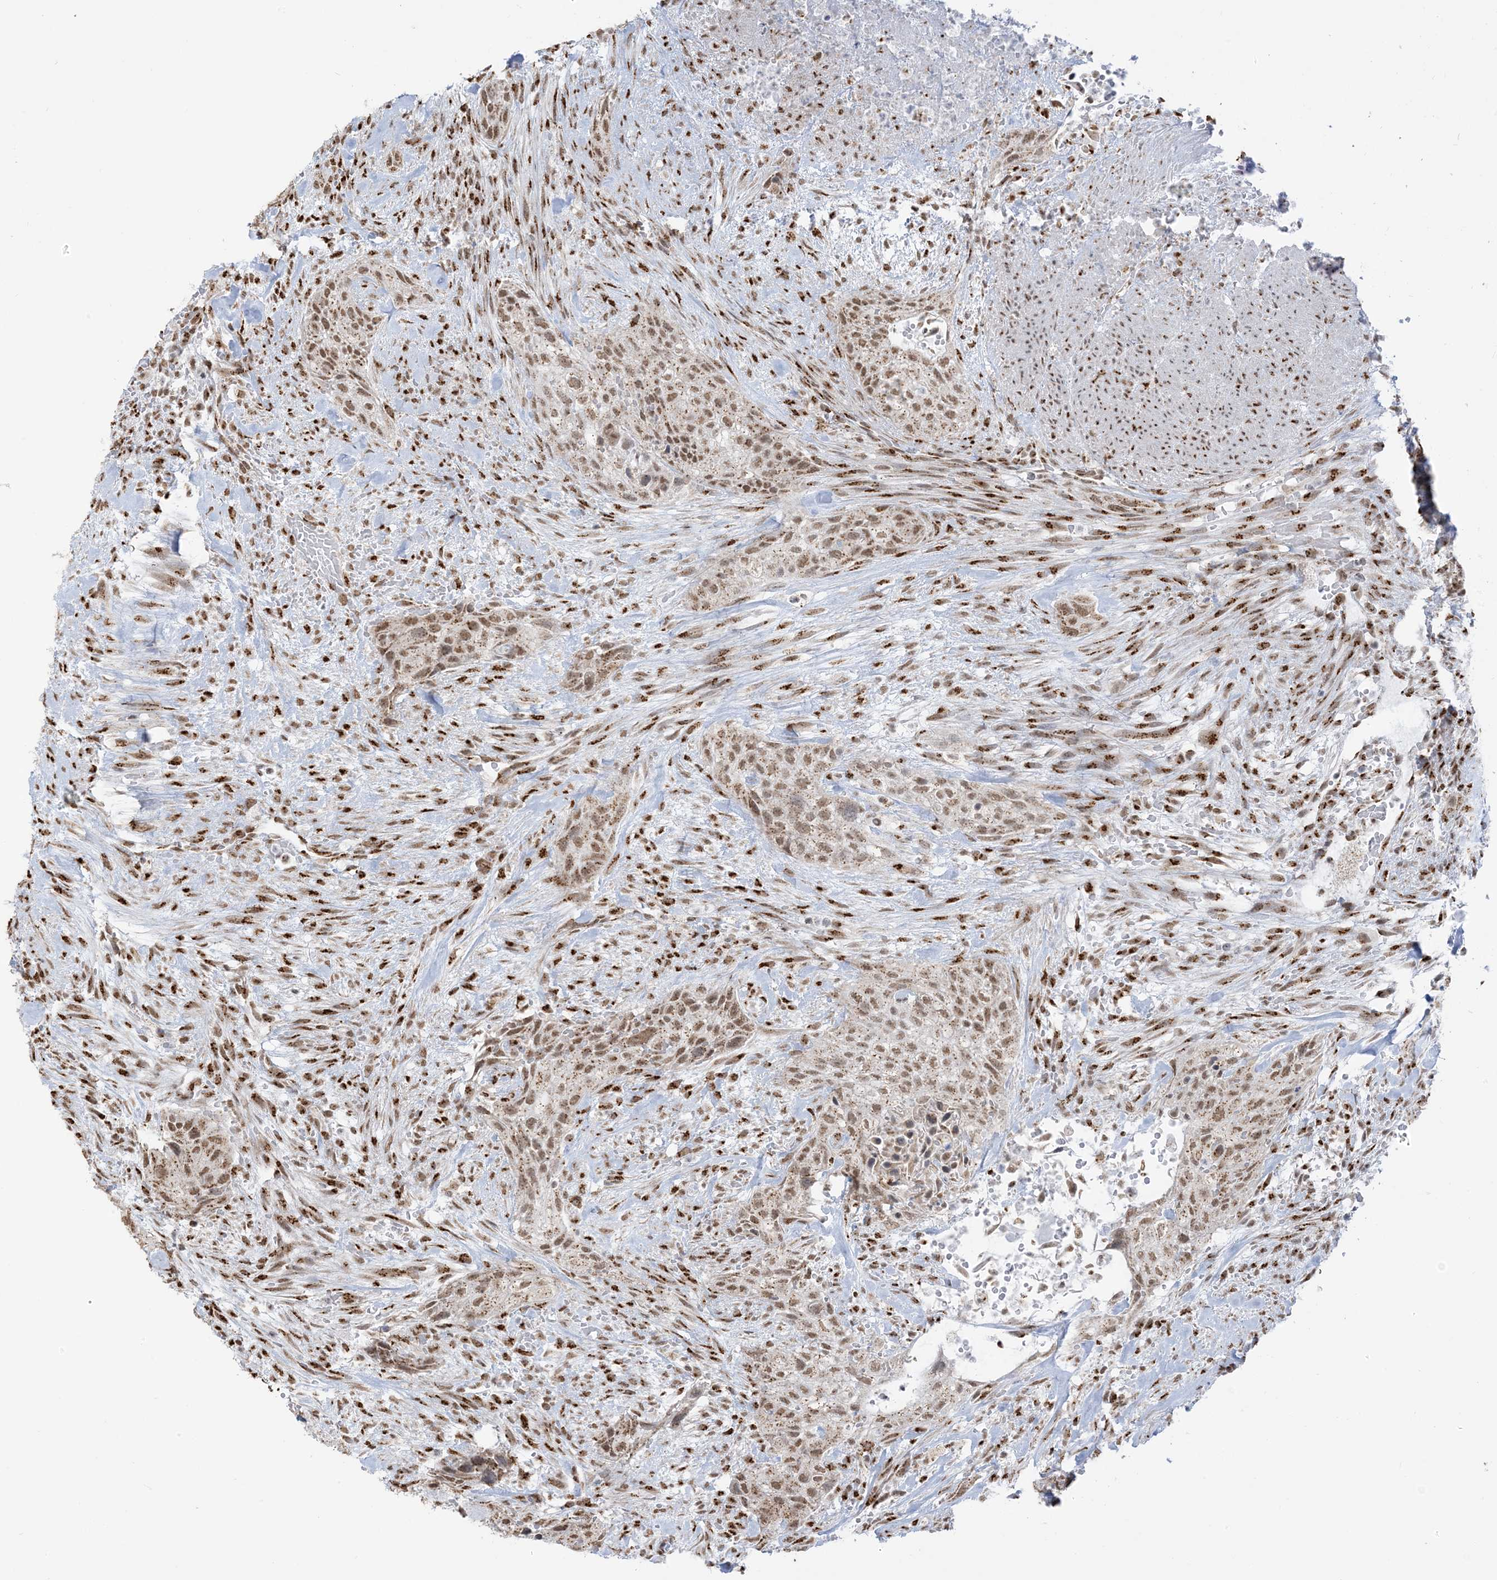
{"staining": {"intensity": "moderate", "quantity": ">75%", "location": "cytoplasmic/membranous,nuclear"}, "tissue": "urothelial cancer", "cell_type": "Tumor cells", "image_type": "cancer", "snomed": [{"axis": "morphology", "description": "Urothelial carcinoma, High grade"}, {"axis": "topography", "description": "Urinary bladder"}], "caption": "Urothelial cancer was stained to show a protein in brown. There is medium levels of moderate cytoplasmic/membranous and nuclear staining in about >75% of tumor cells. (brown staining indicates protein expression, while blue staining denotes nuclei).", "gene": "GPR107", "patient": {"sex": "male", "age": 35}}